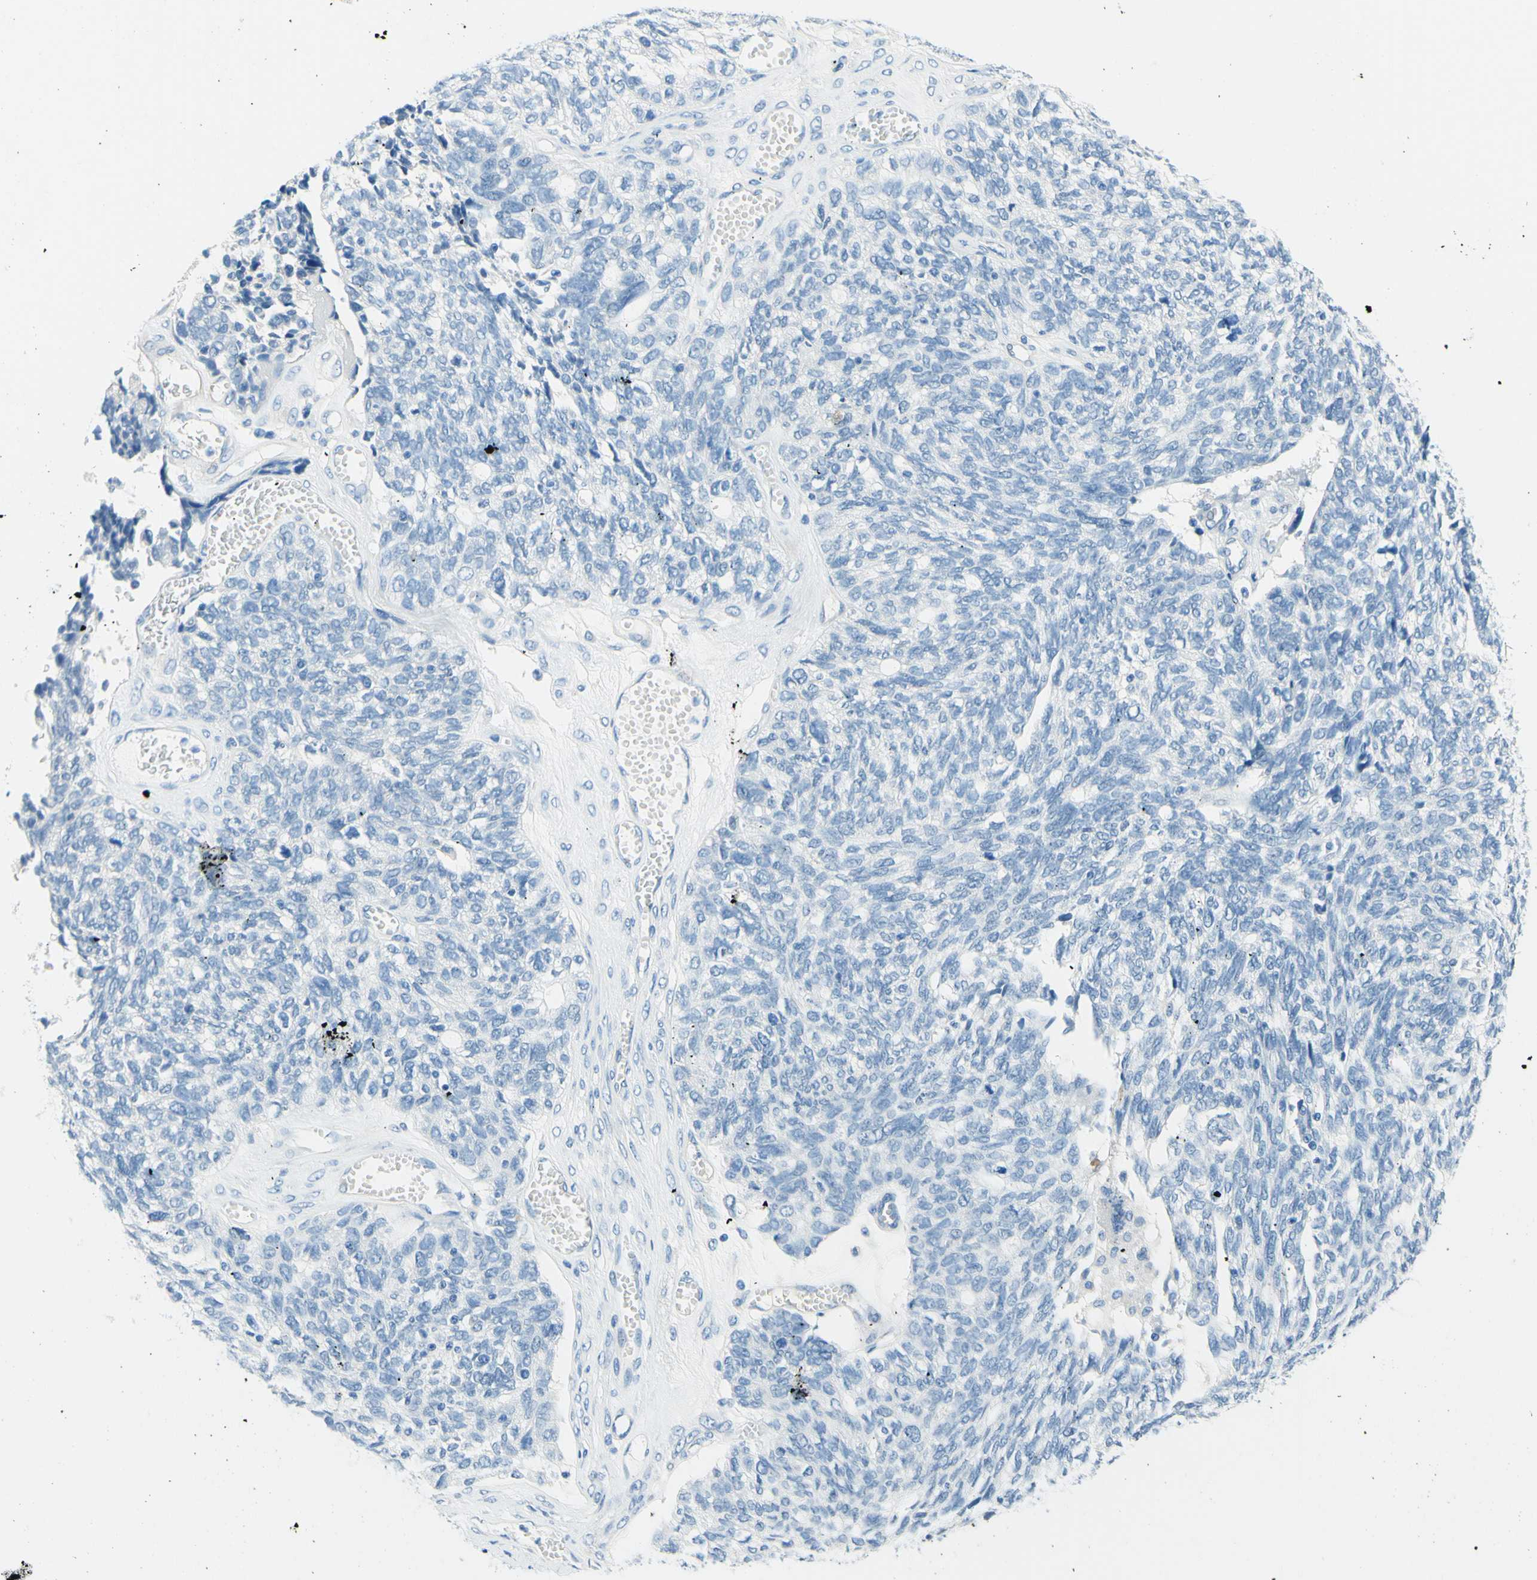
{"staining": {"intensity": "negative", "quantity": "none", "location": "none"}, "tissue": "ovarian cancer", "cell_type": "Tumor cells", "image_type": "cancer", "snomed": [{"axis": "morphology", "description": "Cystadenocarcinoma, serous, NOS"}, {"axis": "topography", "description": "Ovary"}], "caption": "A histopathology image of human ovarian cancer (serous cystadenocarcinoma) is negative for staining in tumor cells.", "gene": "PASD1", "patient": {"sex": "female", "age": 79}}